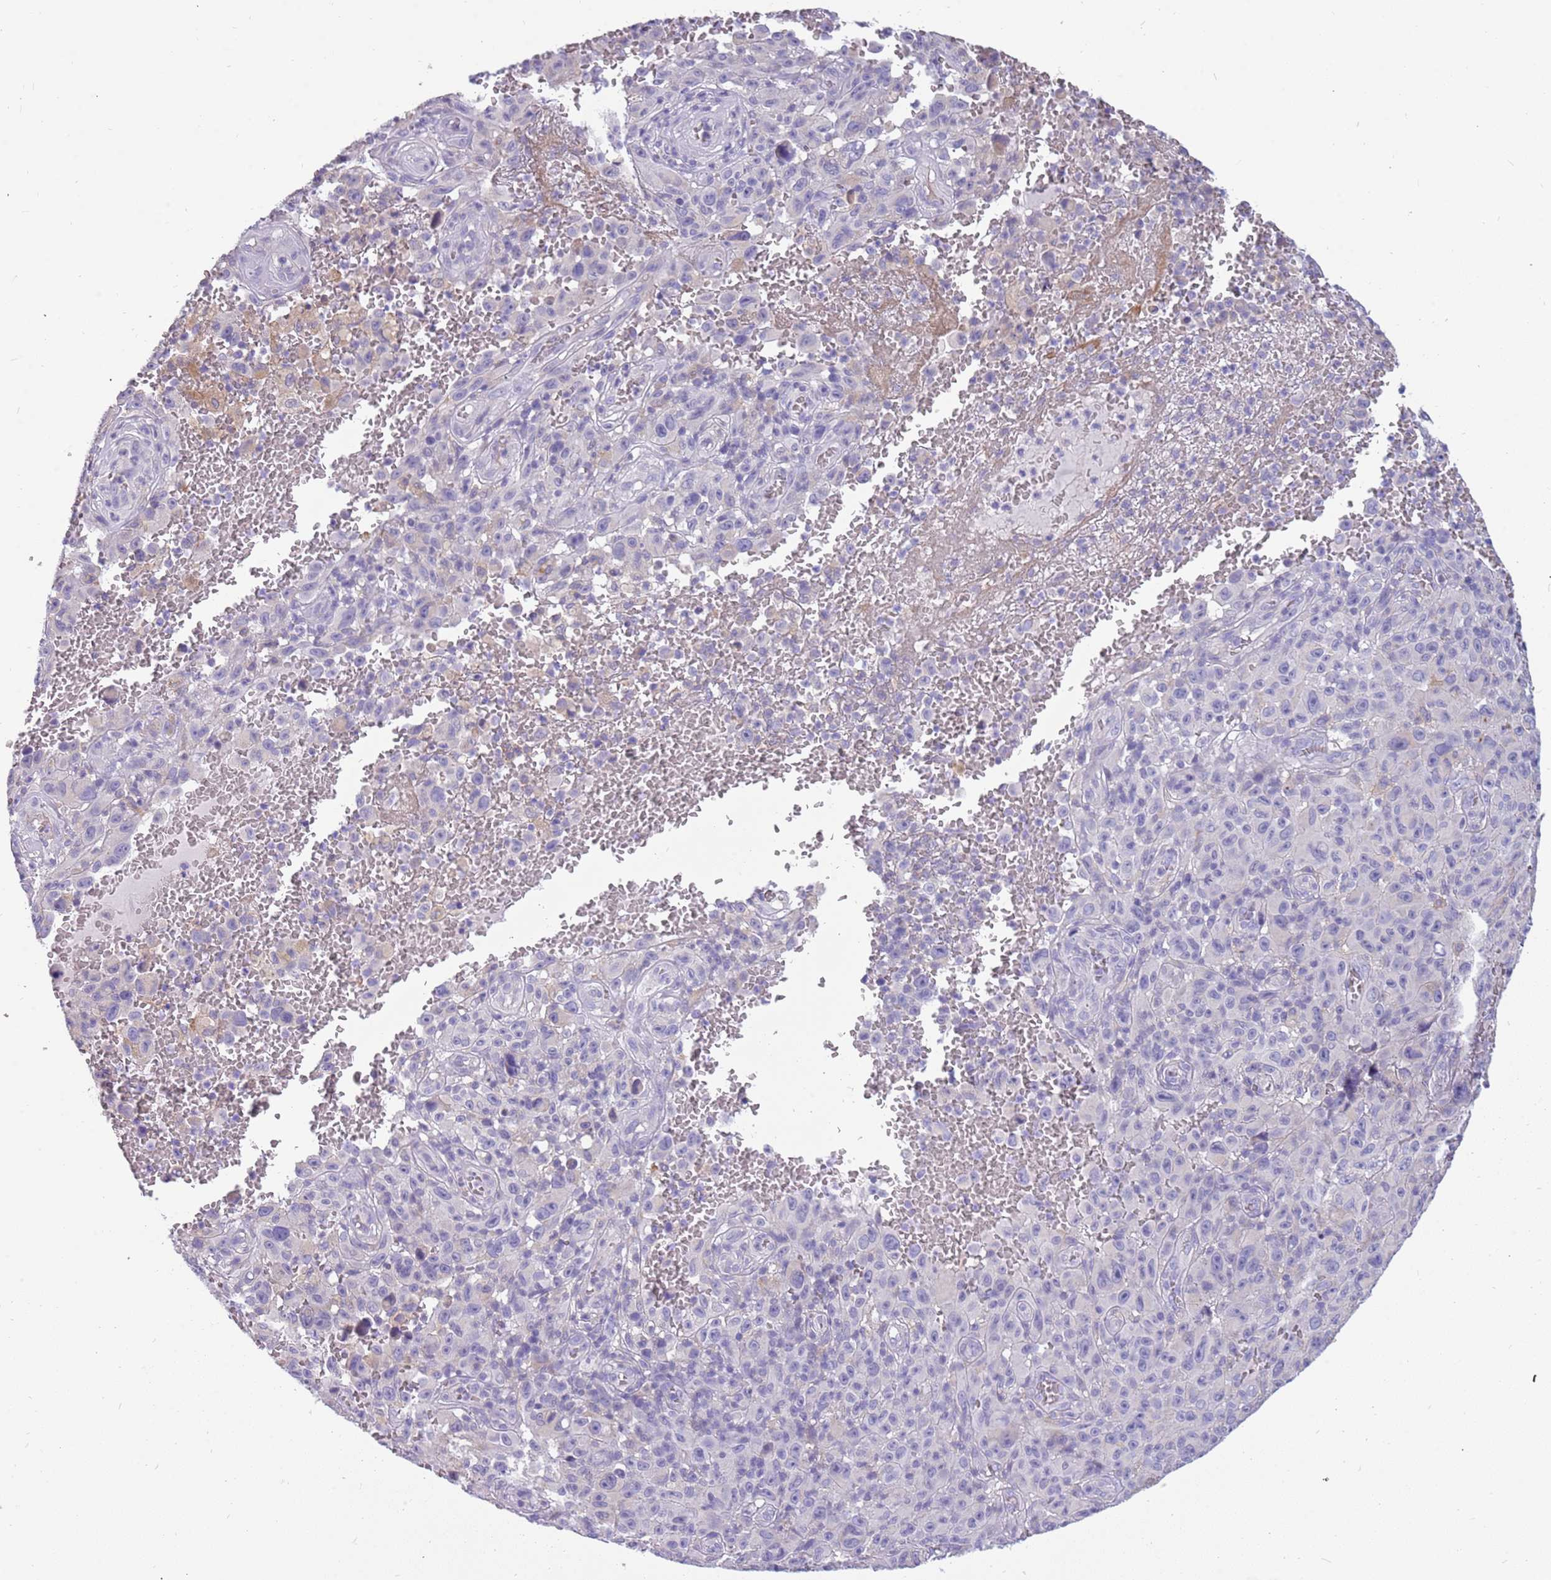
{"staining": {"intensity": "negative", "quantity": "none", "location": "none"}, "tissue": "melanoma", "cell_type": "Tumor cells", "image_type": "cancer", "snomed": [{"axis": "morphology", "description": "Malignant melanoma, NOS"}, {"axis": "topography", "description": "Skin"}], "caption": "Immunohistochemical staining of human melanoma demonstrates no significant expression in tumor cells.", "gene": "RHCG", "patient": {"sex": "female", "age": 82}}